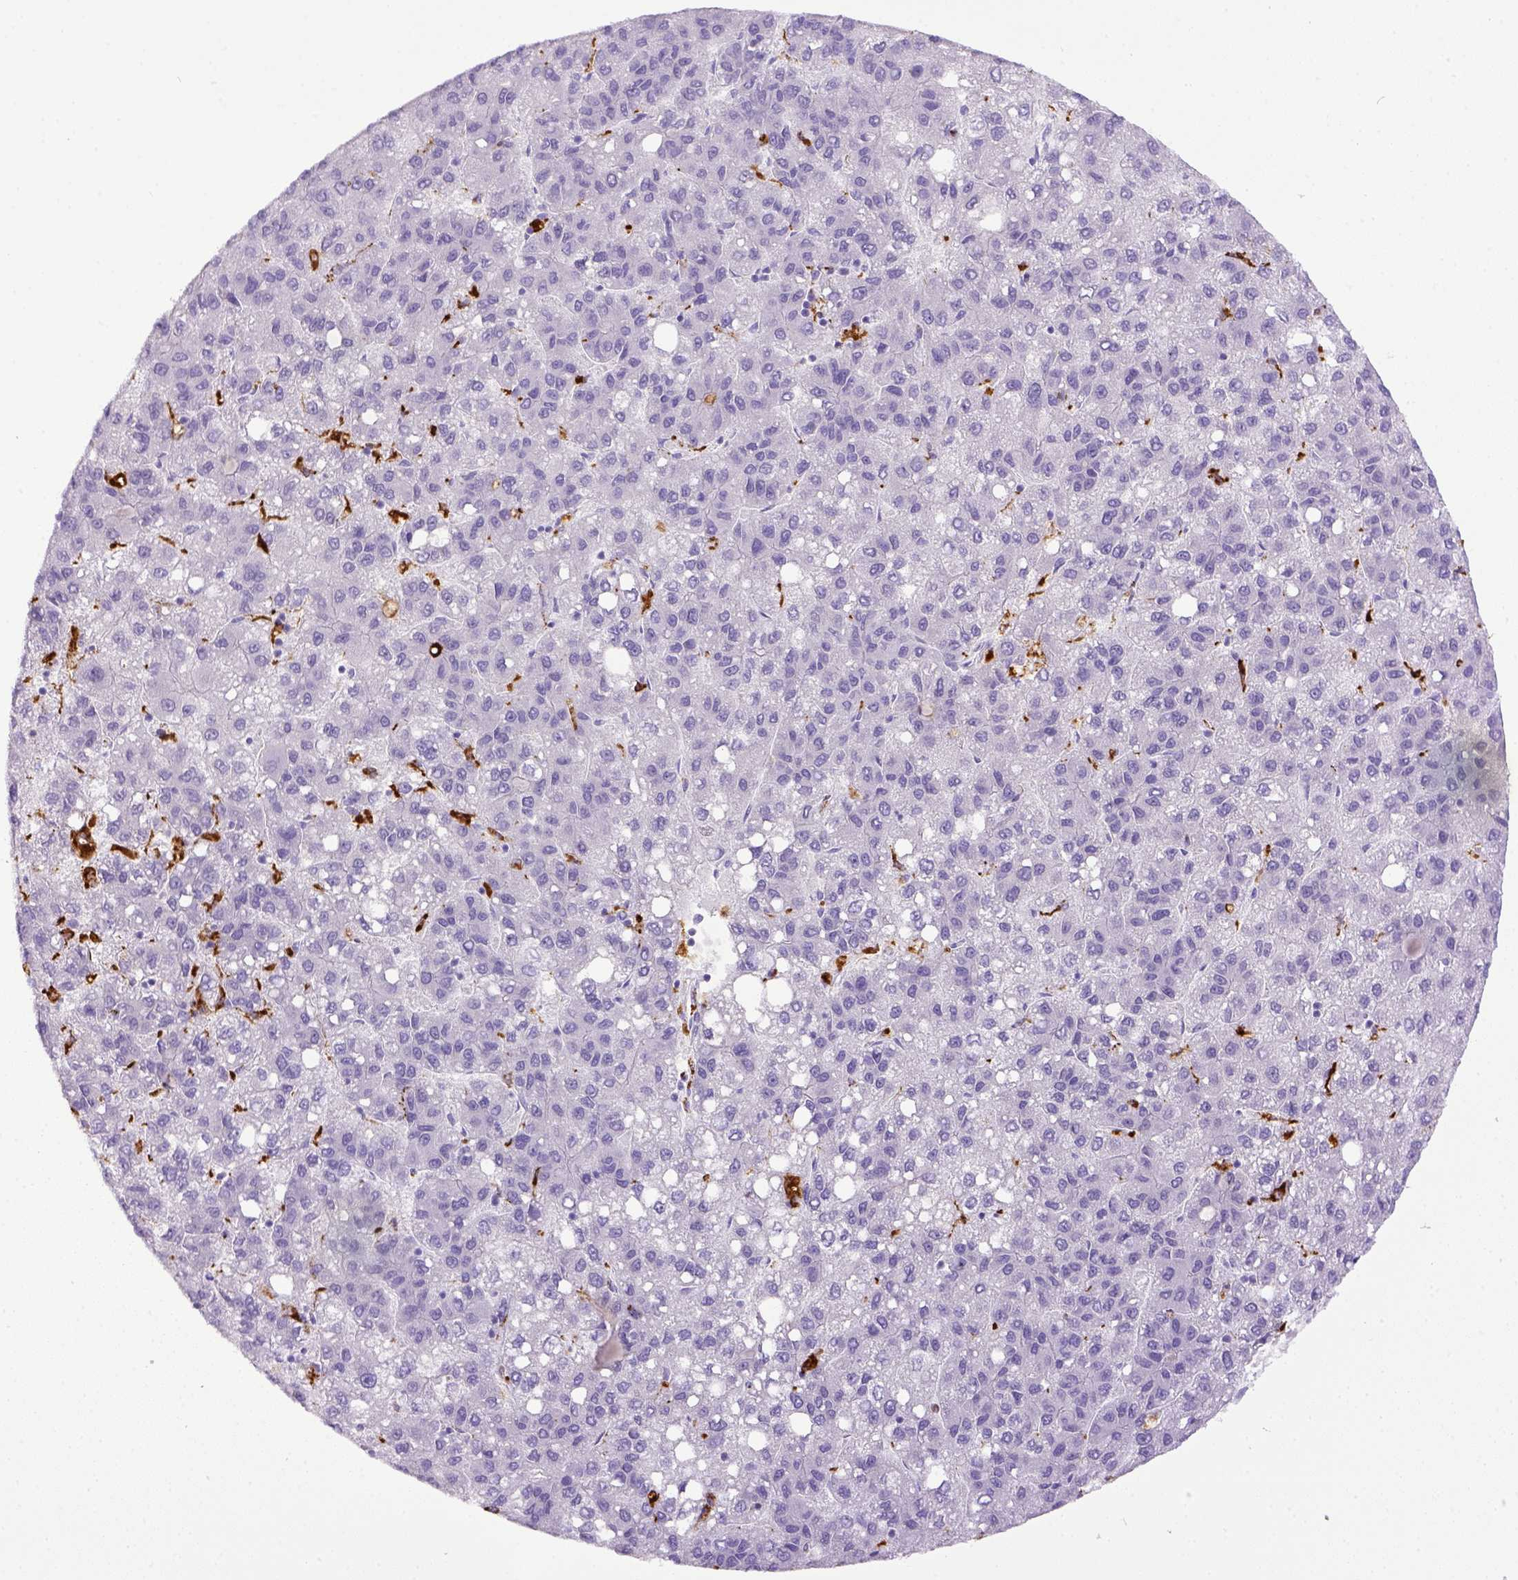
{"staining": {"intensity": "negative", "quantity": "none", "location": "none"}, "tissue": "liver cancer", "cell_type": "Tumor cells", "image_type": "cancer", "snomed": [{"axis": "morphology", "description": "Carcinoma, Hepatocellular, NOS"}, {"axis": "topography", "description": "Liver"}], "caption": "Immunohistochemical staining of hepatocellular carcinoma (liver) exhibits no significant staining in tumor cells.", "gene": "CD68", "patient": {"sex": "female", "age": 82}}